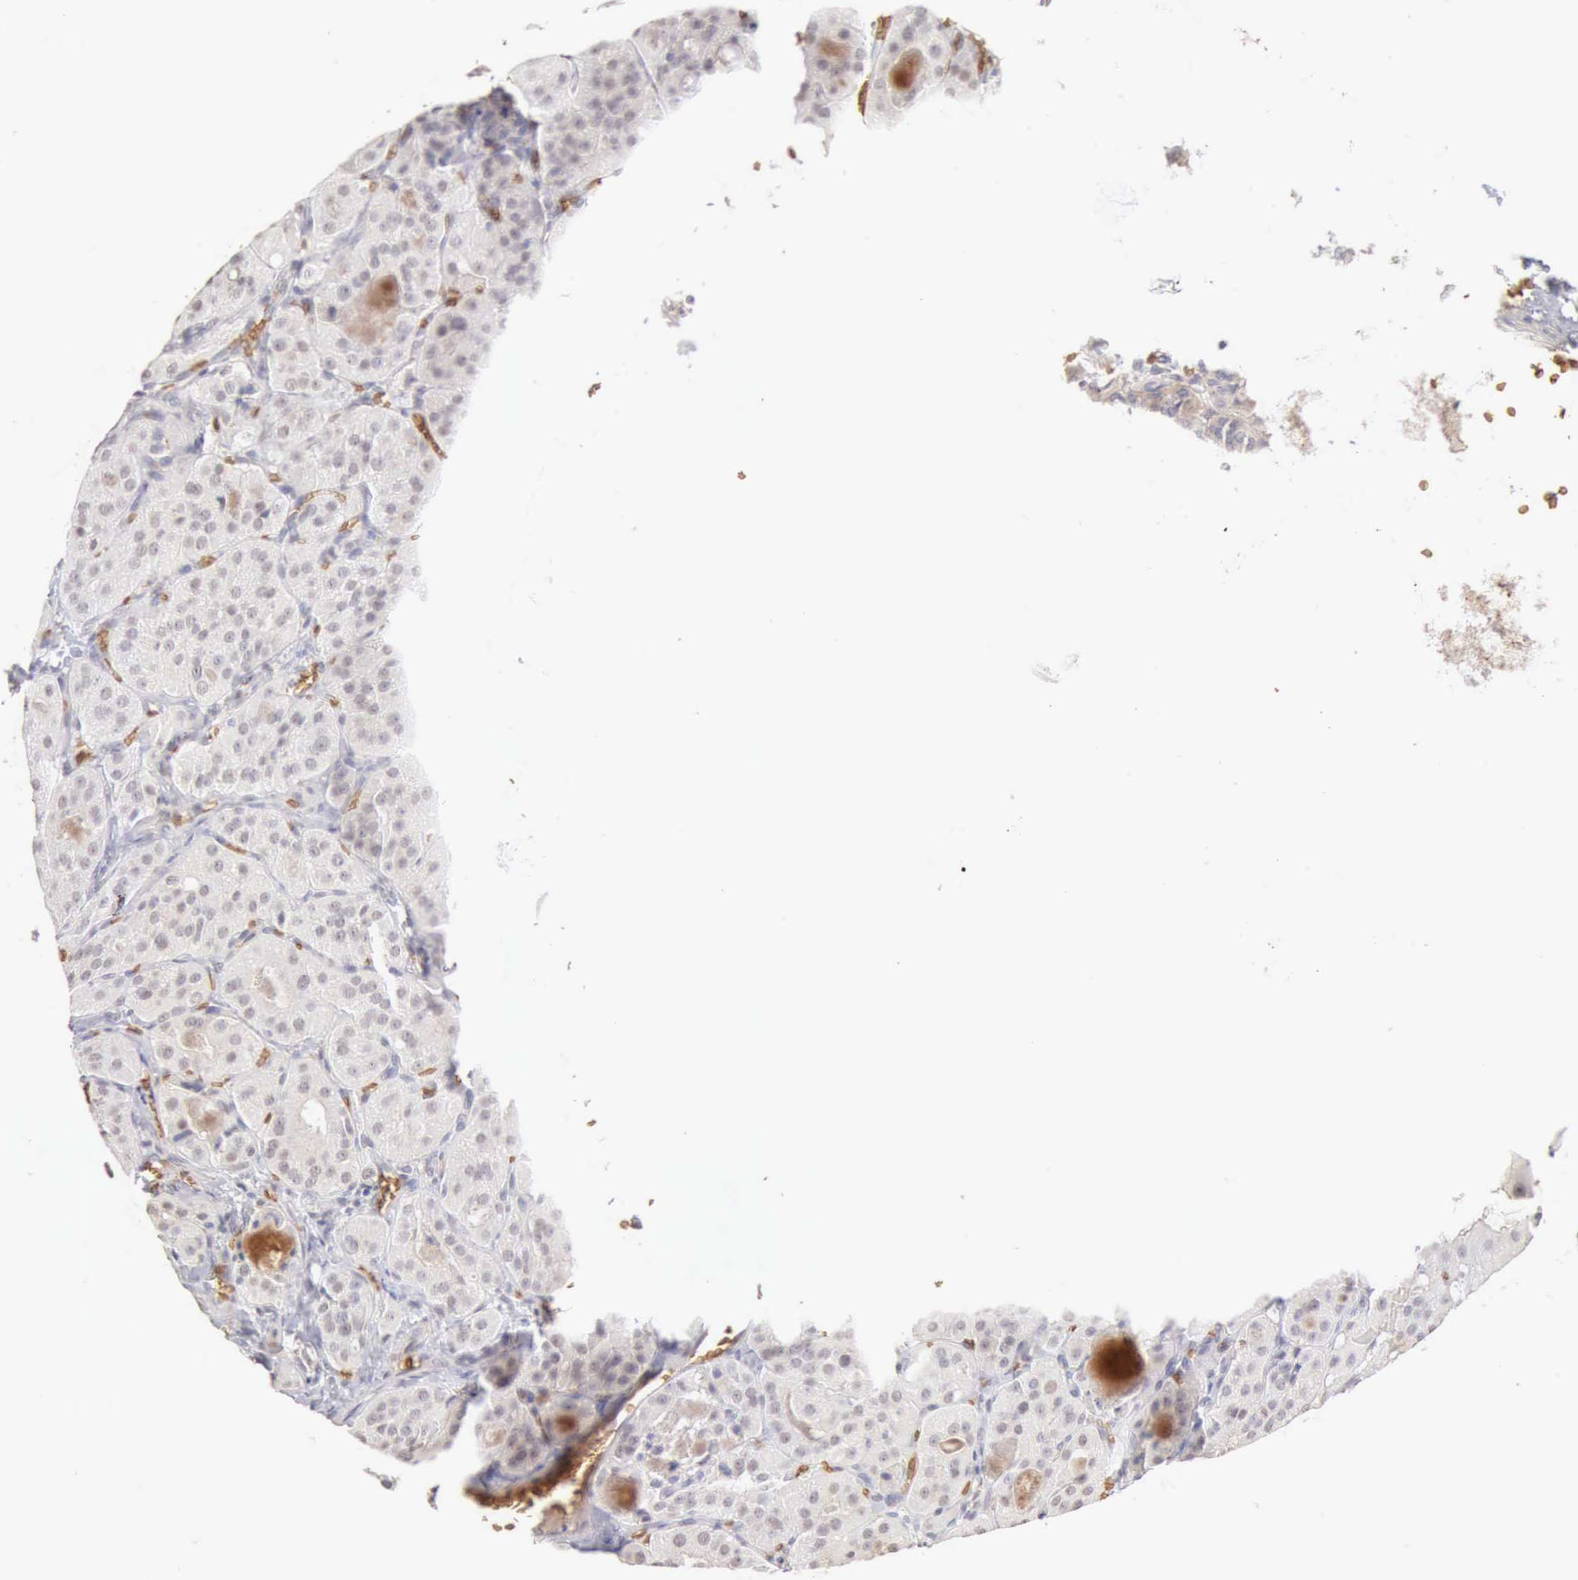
{"staining": {"intensity": "negative", "quantity": "none", "location": "none"}, "tissue": "thyroid cancer", "cell_type": "Tumor cells", "image_type": "cancer", "snomed": [{"axis": "morphology", "description": "Carcinoma, NOS"}, {"axis": "topography", "description": "Thyroid gland"}], "caption": "A photomicrograph of human thyroid carcinoma is negative for staining in tumor cells.", "gene": "CFI", "patient": {"sex": "male", "age": 76}}